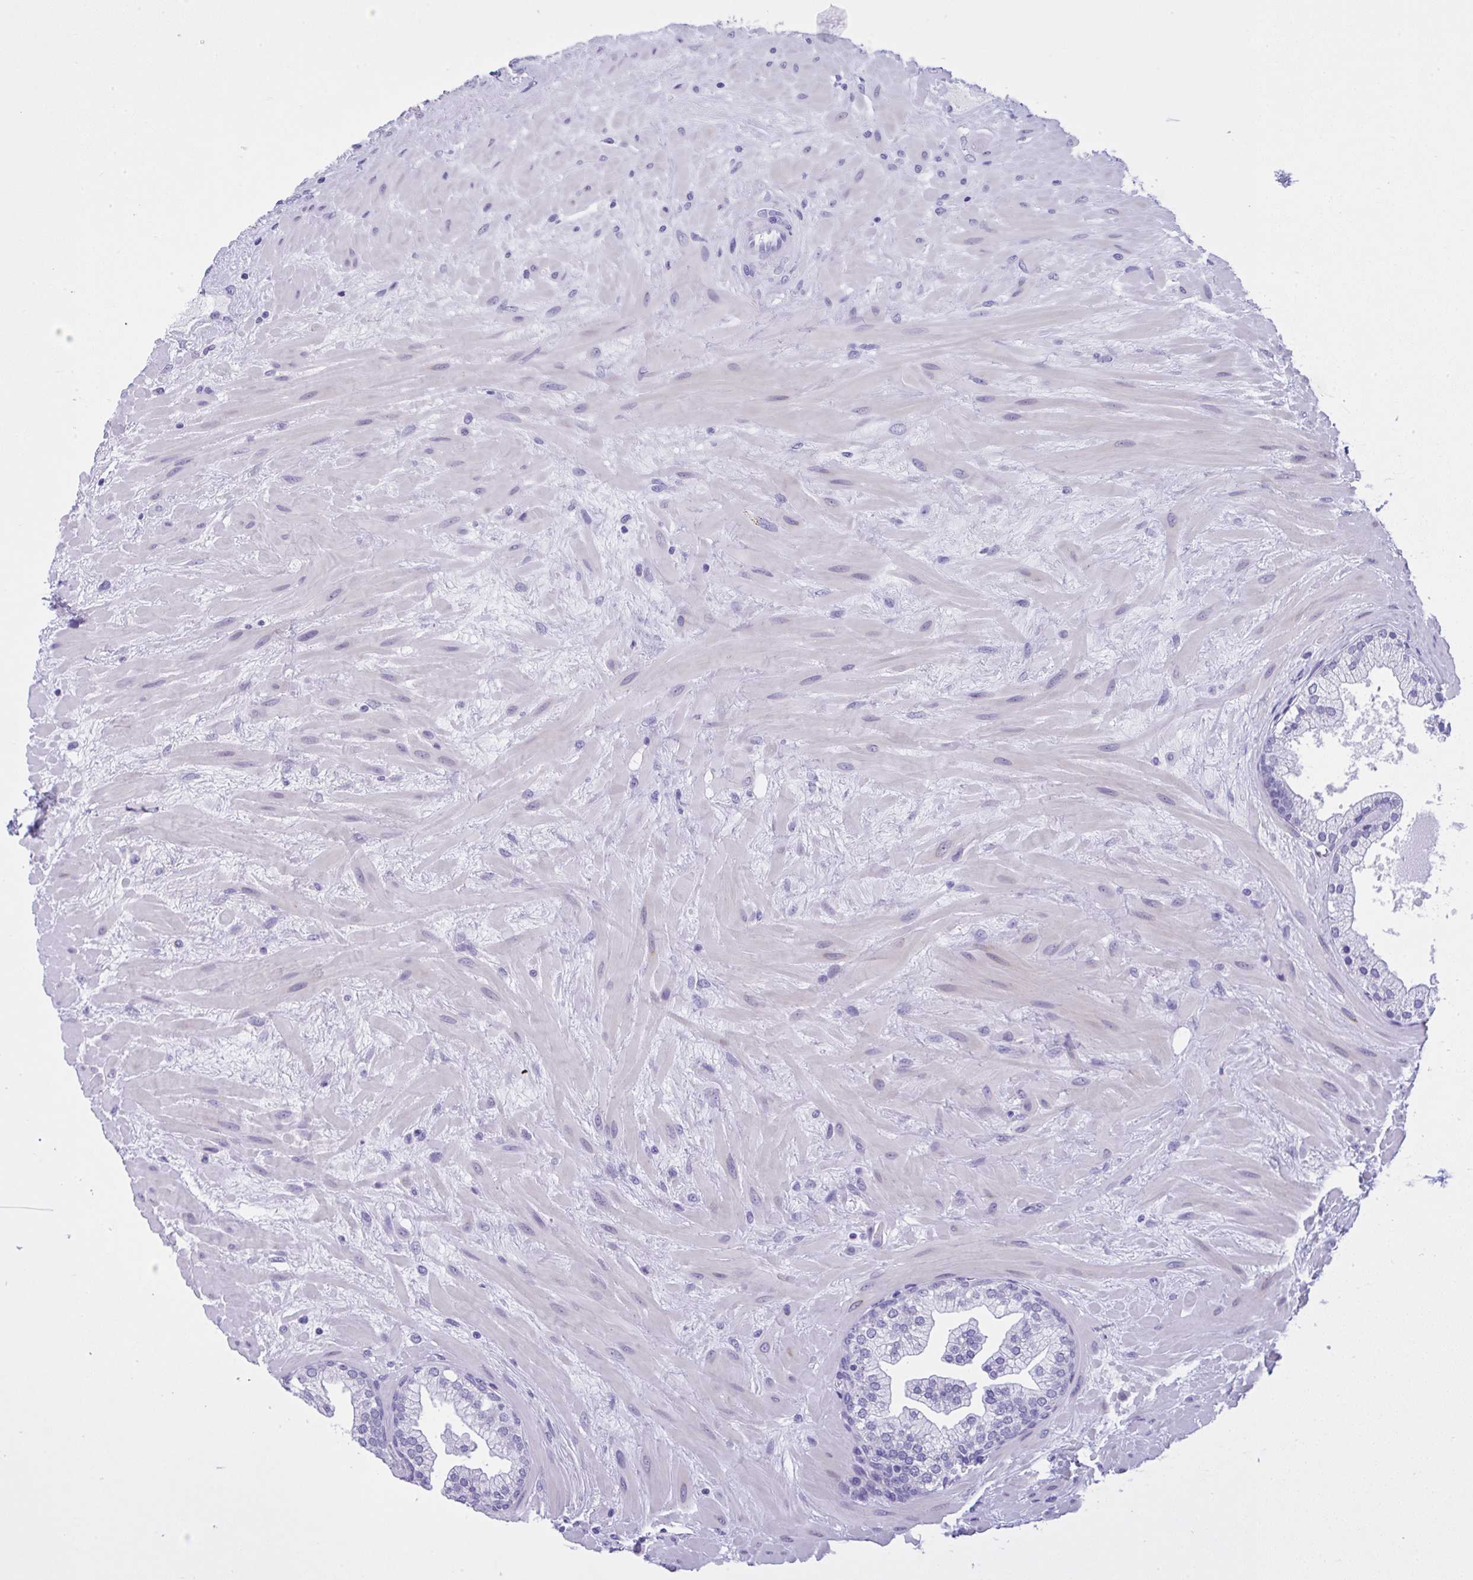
{"staining": {"intensity": "negative", "quantity": "none", "location": "none"}, "tissue": "prostate", "cell_type": "Glandular cells", "image_type": "normal", "snomed": [{"axis": "morphology", "description": "Normal tissue, NOS"}, {"axis": "topography", "description": "Prostate"}, {"axis": "topography", "description": "Peripheral nerve tissue"}], "caption": "Immunohistochemistry (IHC) image of normal prostate: human prostate stained with DAB displays no significant protein expression in glandular cells.", "gene": "YBX2", "patient": {"sex": "male", "age": 61}}